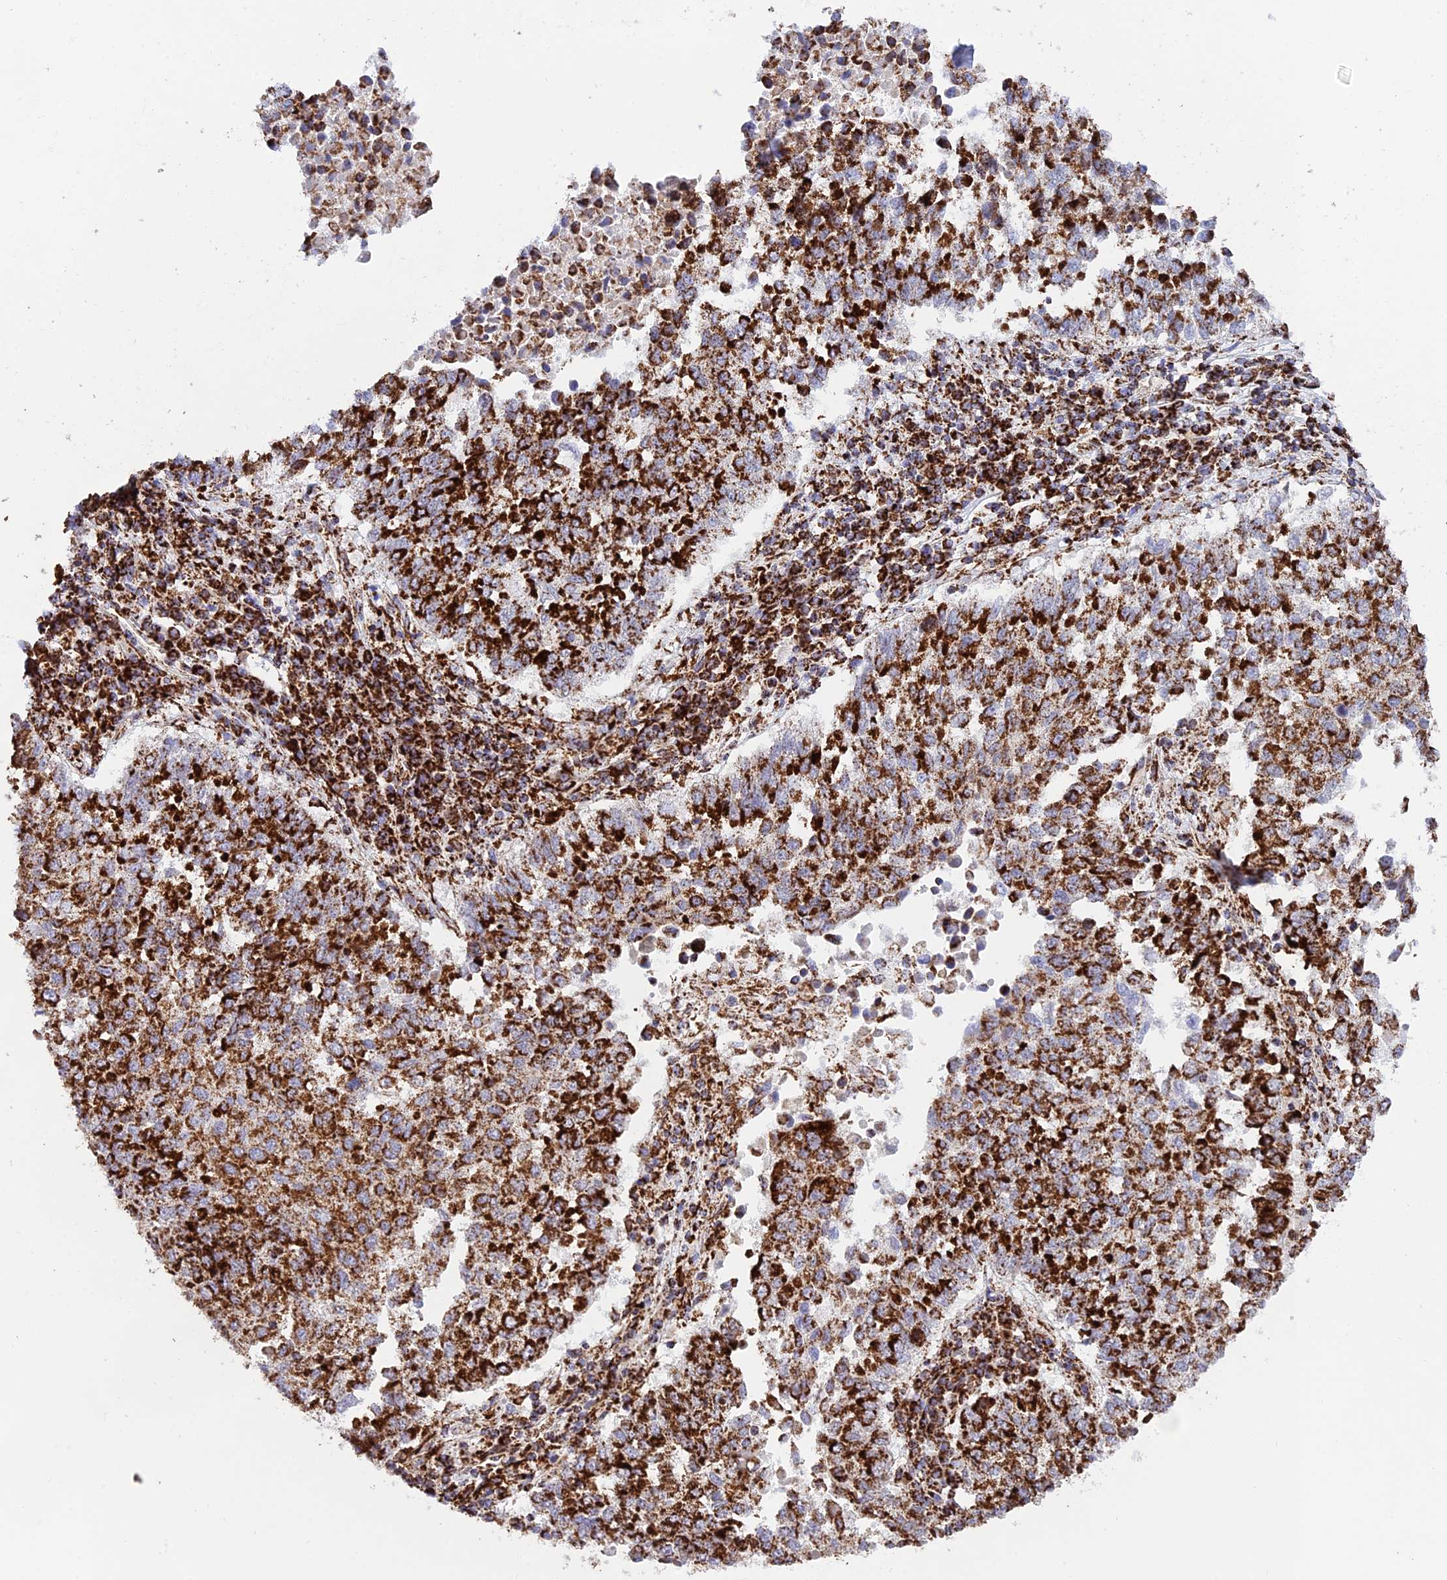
{"staining": {"intensity": "strong", "quantity": ">75%", "location": "cytoplasmic/membranous"}, "tissue": "lung cancer", "cell_type": "Tumor cells", "image_type": "cancer", "snomed": [{"axis": "morphology", "description": "Squamous cell carcinoma, NOS"}, {"axis": "topography", "description": "Lung"}], "caption": "Squamous cell carcinoma (lung) stained with immunohistochemistry (IHC) exhibits strong cytoplasmic/membranous expression in about >75% of tumor cells.", "gene": "CHCHD3", "patient": {"sex": "male", "age": 73}}